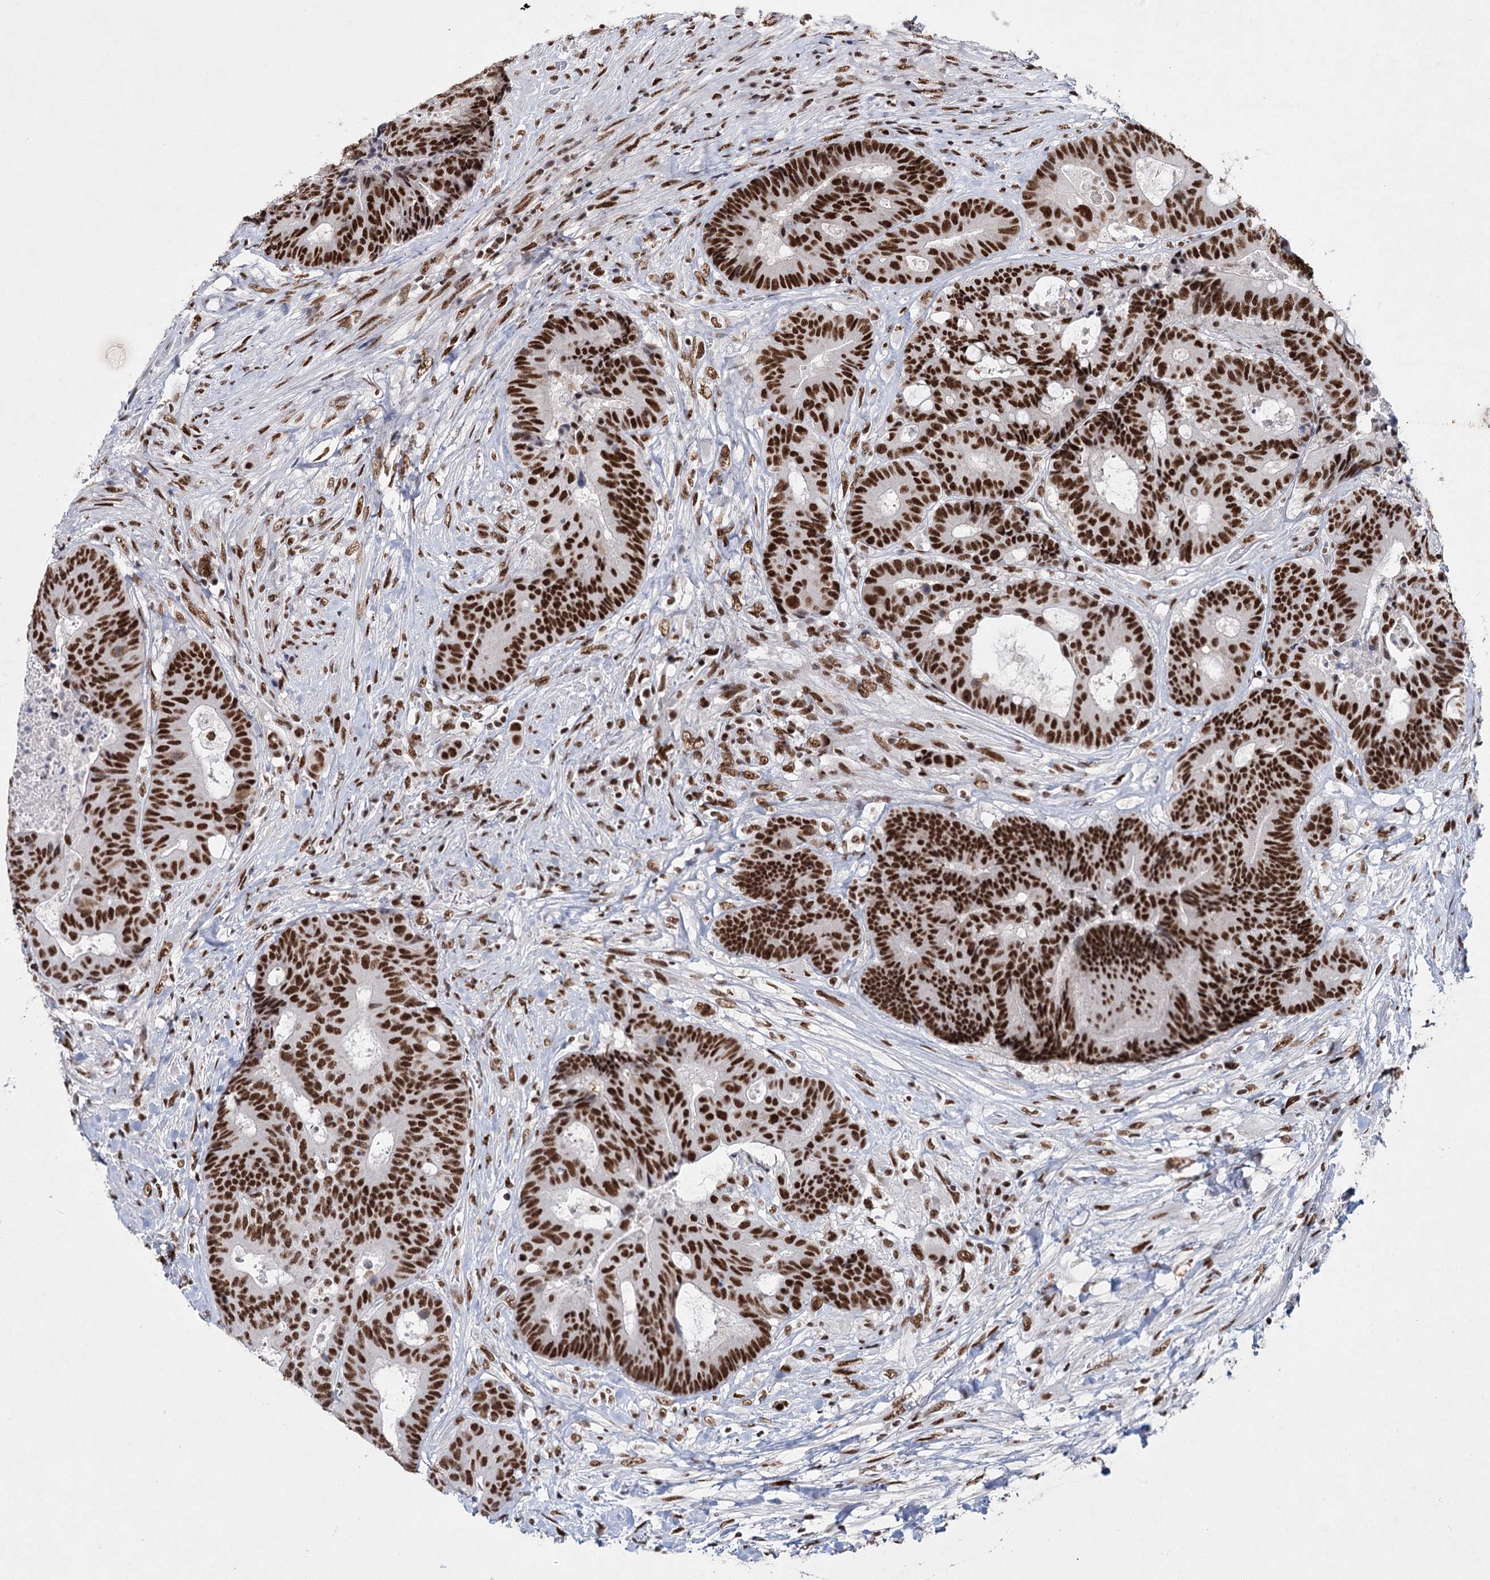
{"staining": {"intensity": "strong", "quantity": ">75%", "location": "nuclear"}, "tissue": "colorectal cancer", "cell_type": "Tumor cells", "image_type": "cancer", "snomed": [{"axis": "morphology", "description": "Adenocarcinoma, NOS"}, {"axis": "topography", "description": "Rectum"}], "caption": "DAB immunohistochemical staining of adenocarcinoma (colorectal) shows strong nuclear protein positivity in approximately >75% of tumor cells.", "gene": "SCAF8", "patient": {"sex": "male", "age": 69}}